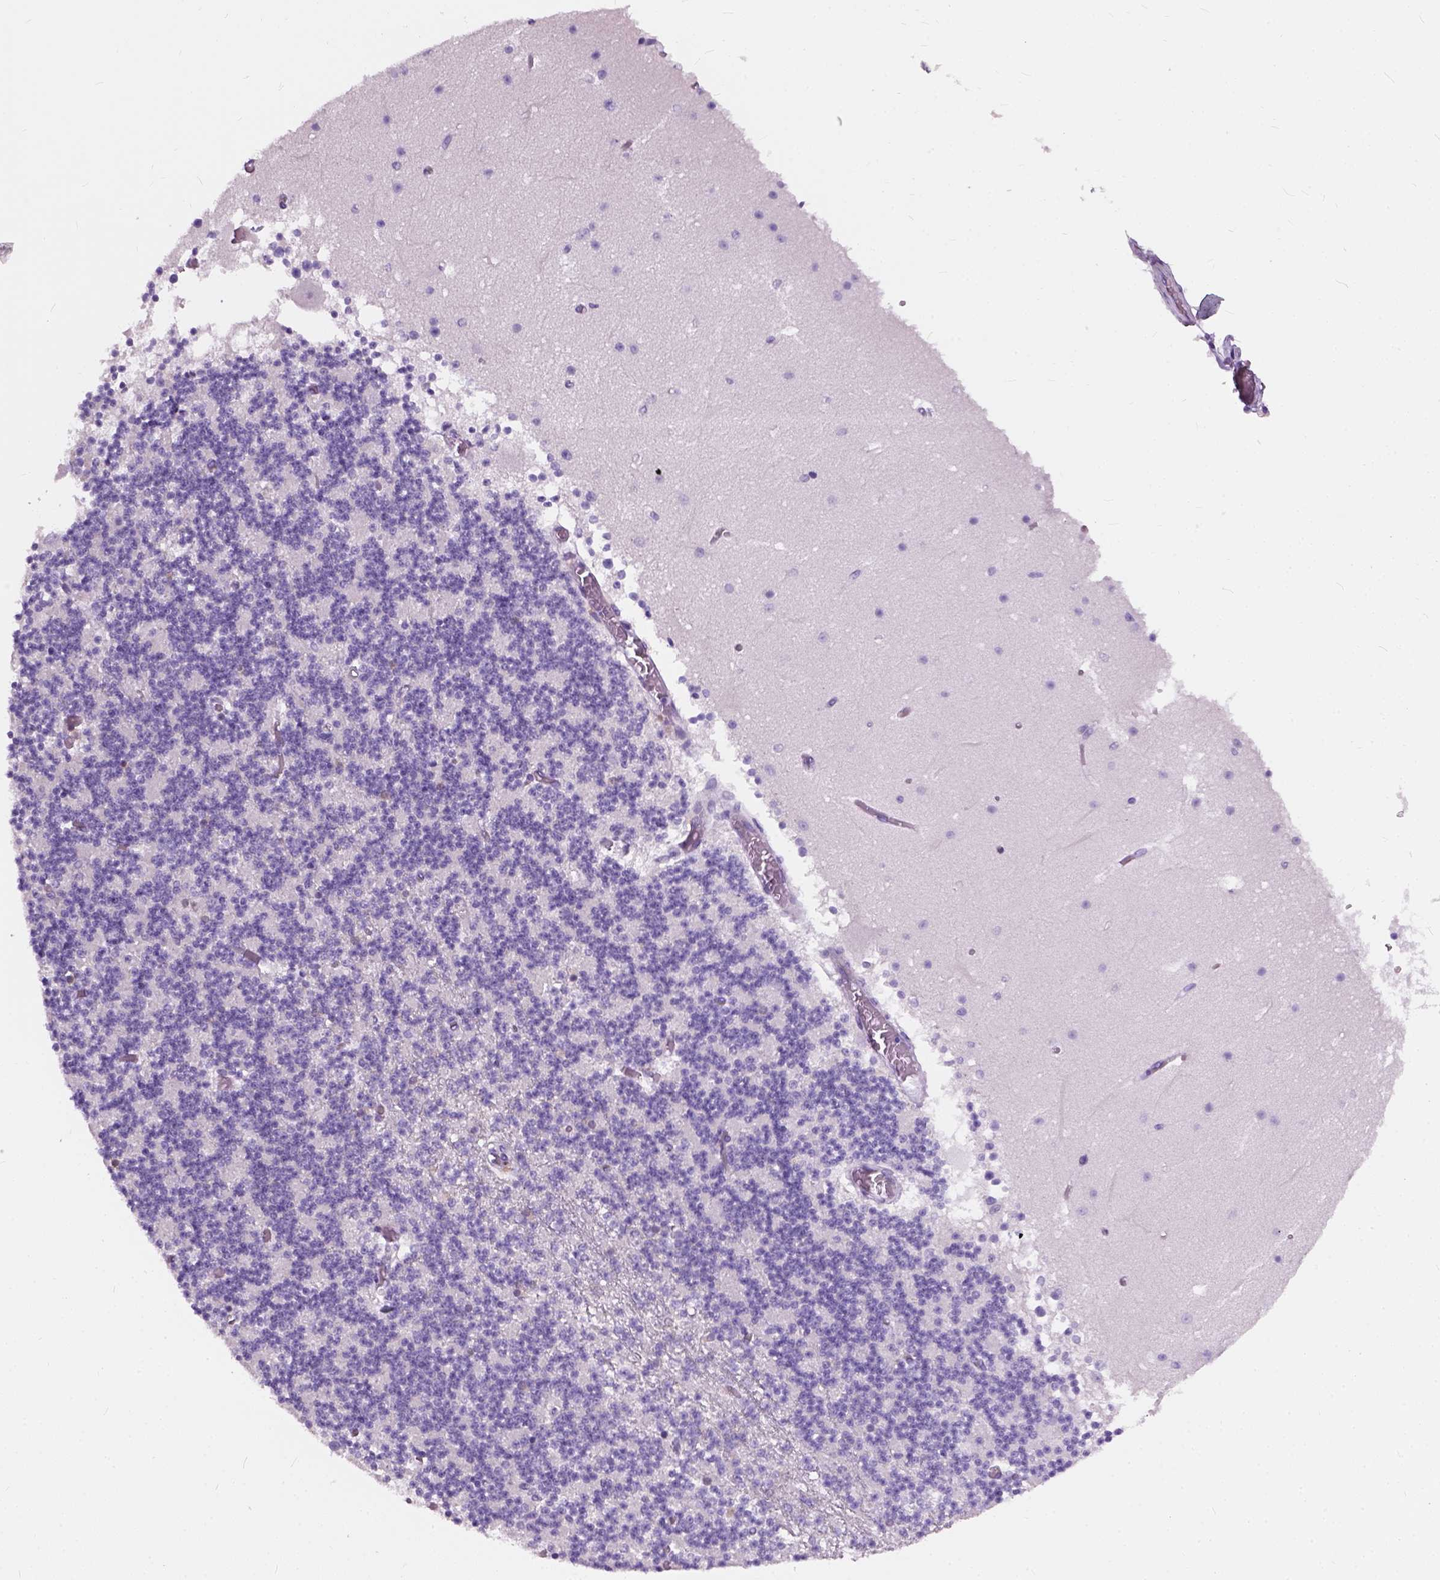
{"staining": {"intensity": "negative", "quantity": "none", "location": "none"}, "tissue": "cerebellum", "cell_type": "Cells in granular layer", "image_type": "normal", "snomed": [{"axis": "morphology", "description": "Normal tissue, NOS"}, {"axis": "topography", "description": "Cerebellum"}], "caption": "The histopathology image shows no significant staining in cells in granular layer of cerebellum. The staining was performed using DAB to visualize the protein expression in brown, while the nuclei were stained in blue with hematoxylin (Magnification: 20x).", "gene": "AXDND1", "patient": {"sex": "female", "age": 28}}